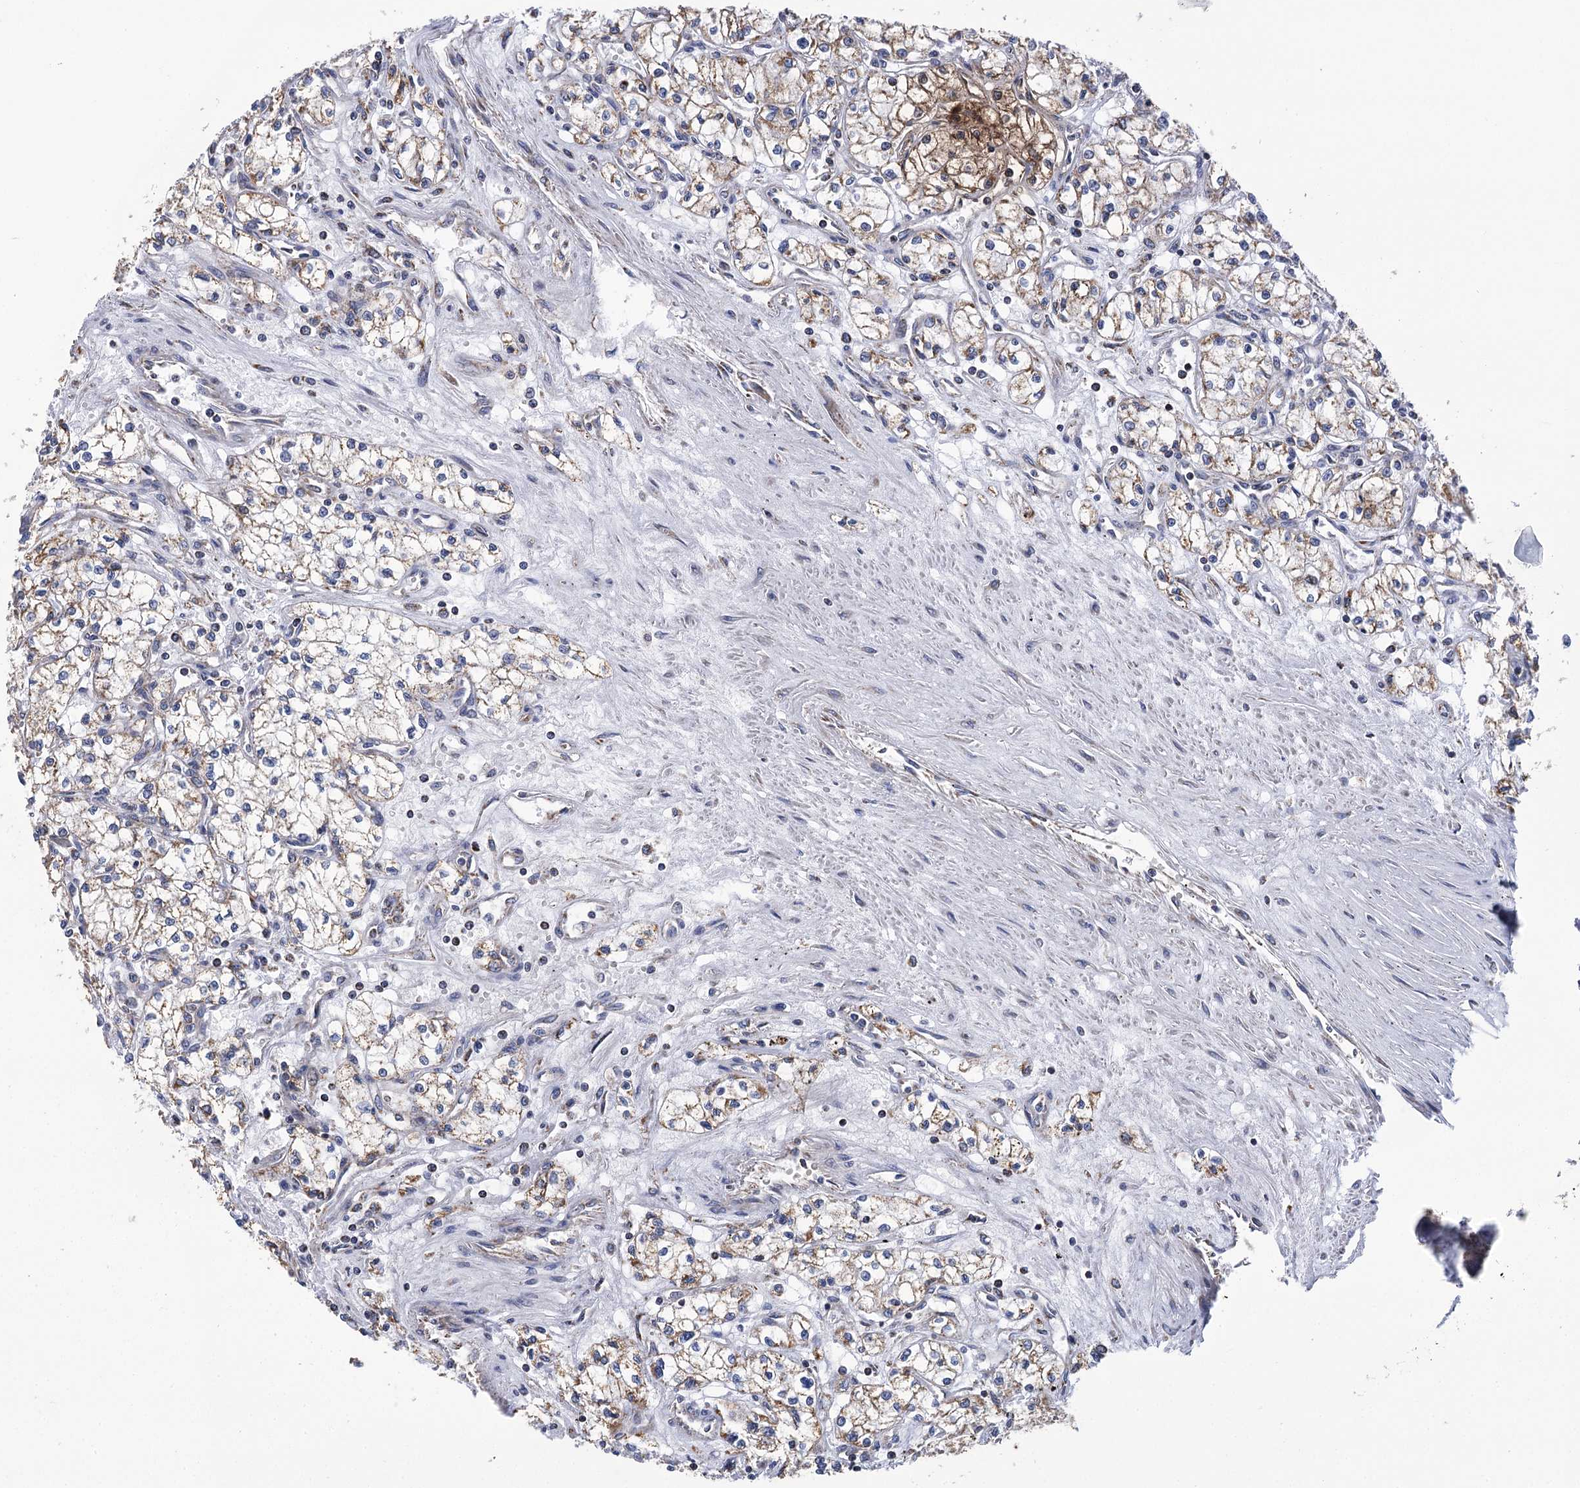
{"staining": {"intensity": "moderate", "quantity": "25%-75%", "location": "cytoplasmic/membranous"}, "tissue": "renal cancer", "cell_type": "Tumor cells", "image_type": "cancer", "snomed": [{"axis": "morphology", "description": "Adenocarcinoma, NOS"}, {"axis": "topography", "description": "Kidney"}], "caption": "Immunohistochemistry (IHC) staining of renal adenocarcinoma, which displays medium levels of moderate cytoplasmic/membranous positivity in about 25%-75% of tumor cells indicating moderate cytoplasmic/membranous protein positivity. The staining was performed using DAB (3,3'-diaminobenzidine) (brown) for protein detection and nuclei were counterstained in hematoxylin (blue).", "gene": "CCDC73", "patient": {"sex": "male", "age": 59}}